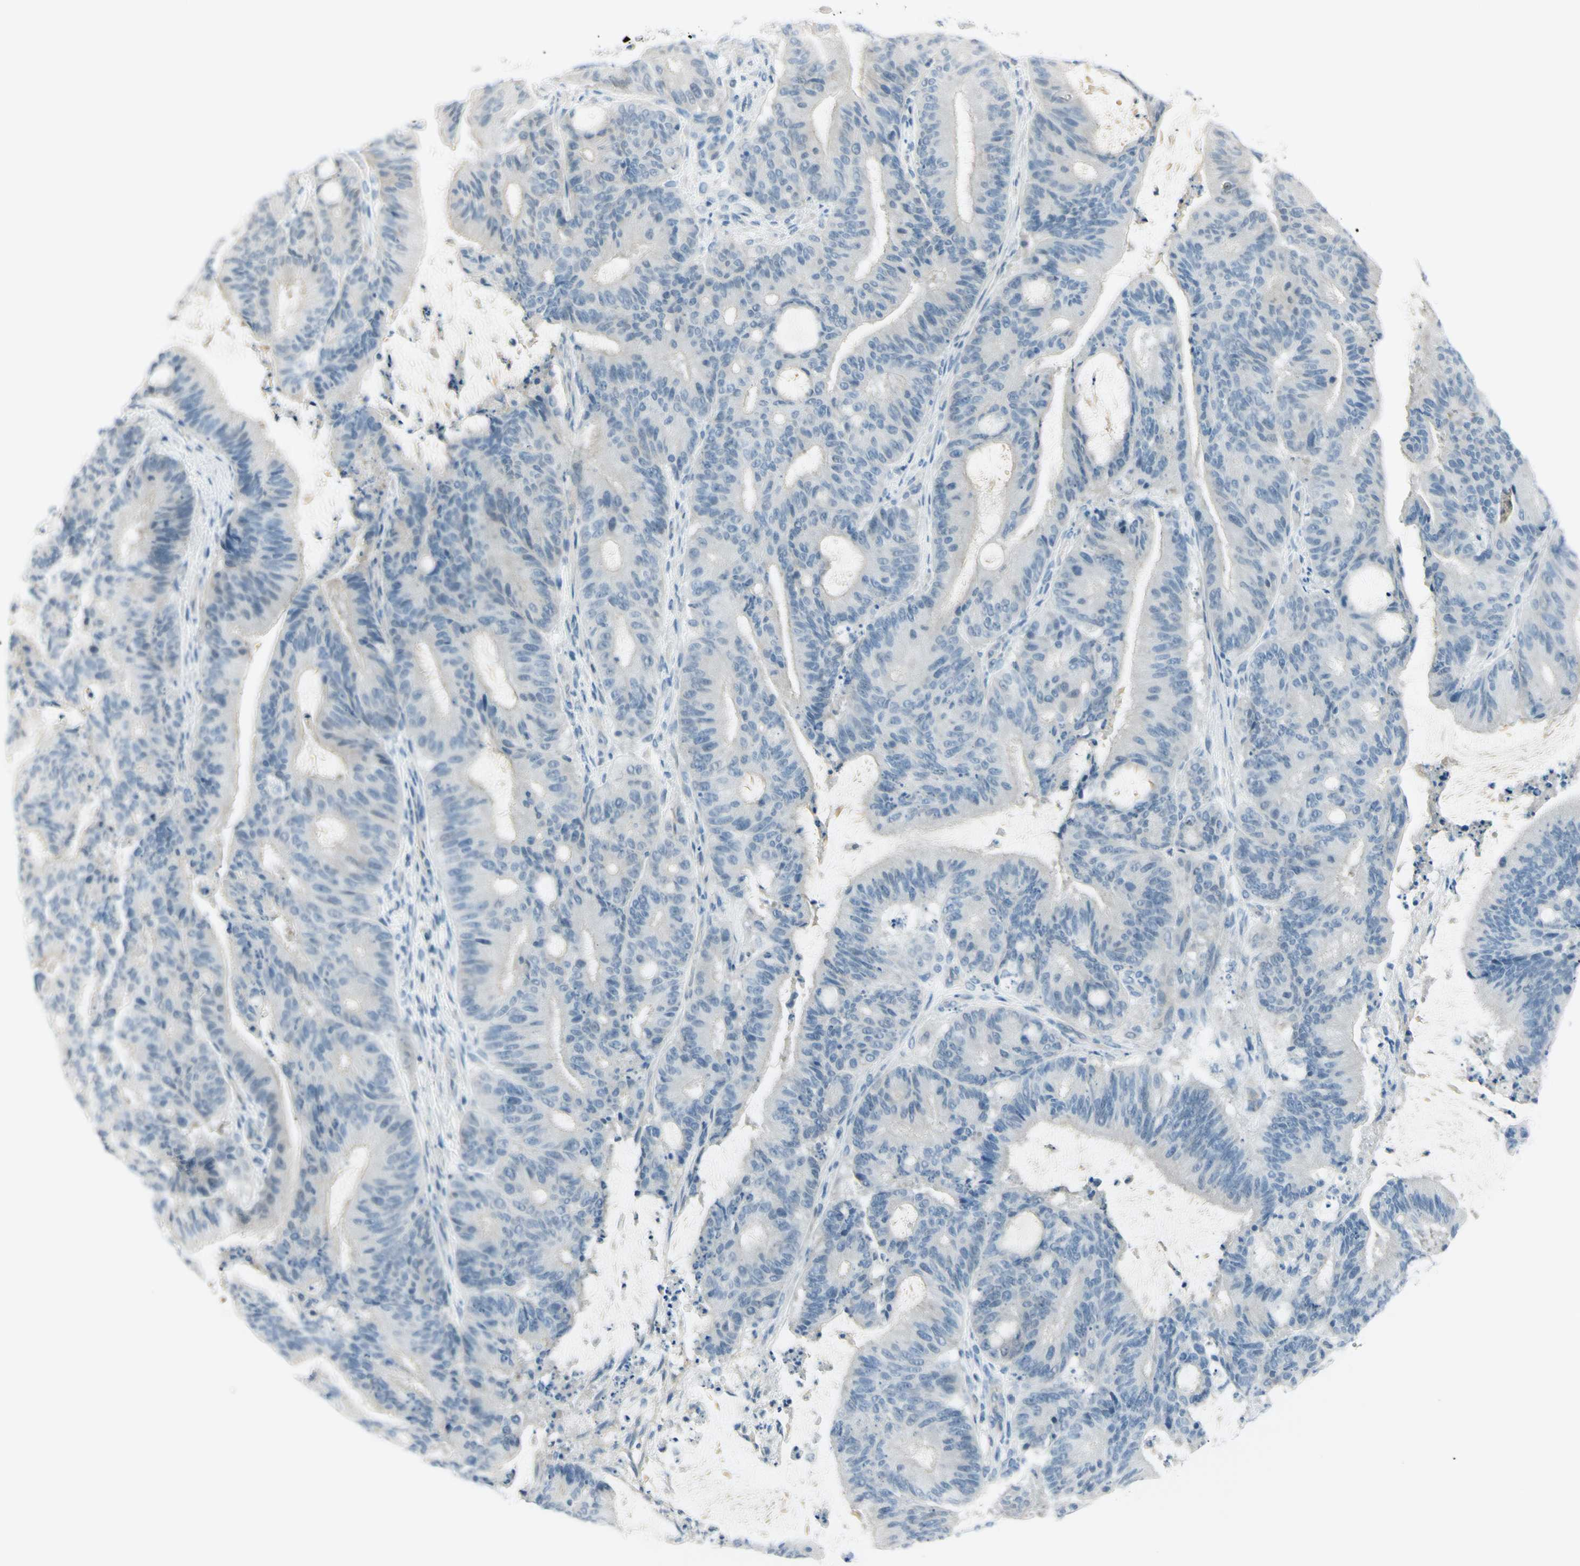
{"staining": {"intensity": "negative", "quantity": "none", "location": "none"}, "tissue": "liver cancer", "cell_type": "Tumor cells", "image_type": "cancer", "snomed": [{"axis": "morphology", "description": "Cholangiocarcinoma"}, {"axis": "topography", "description": "Liver"}], "caption": "Immunohistochemistry (IHC) micrograph of human liver cancer stained for a protein (brown), which displays no expression in tumor cells.", "gene": "ASB9", "patient": {"sex": "female", "age": 73}}